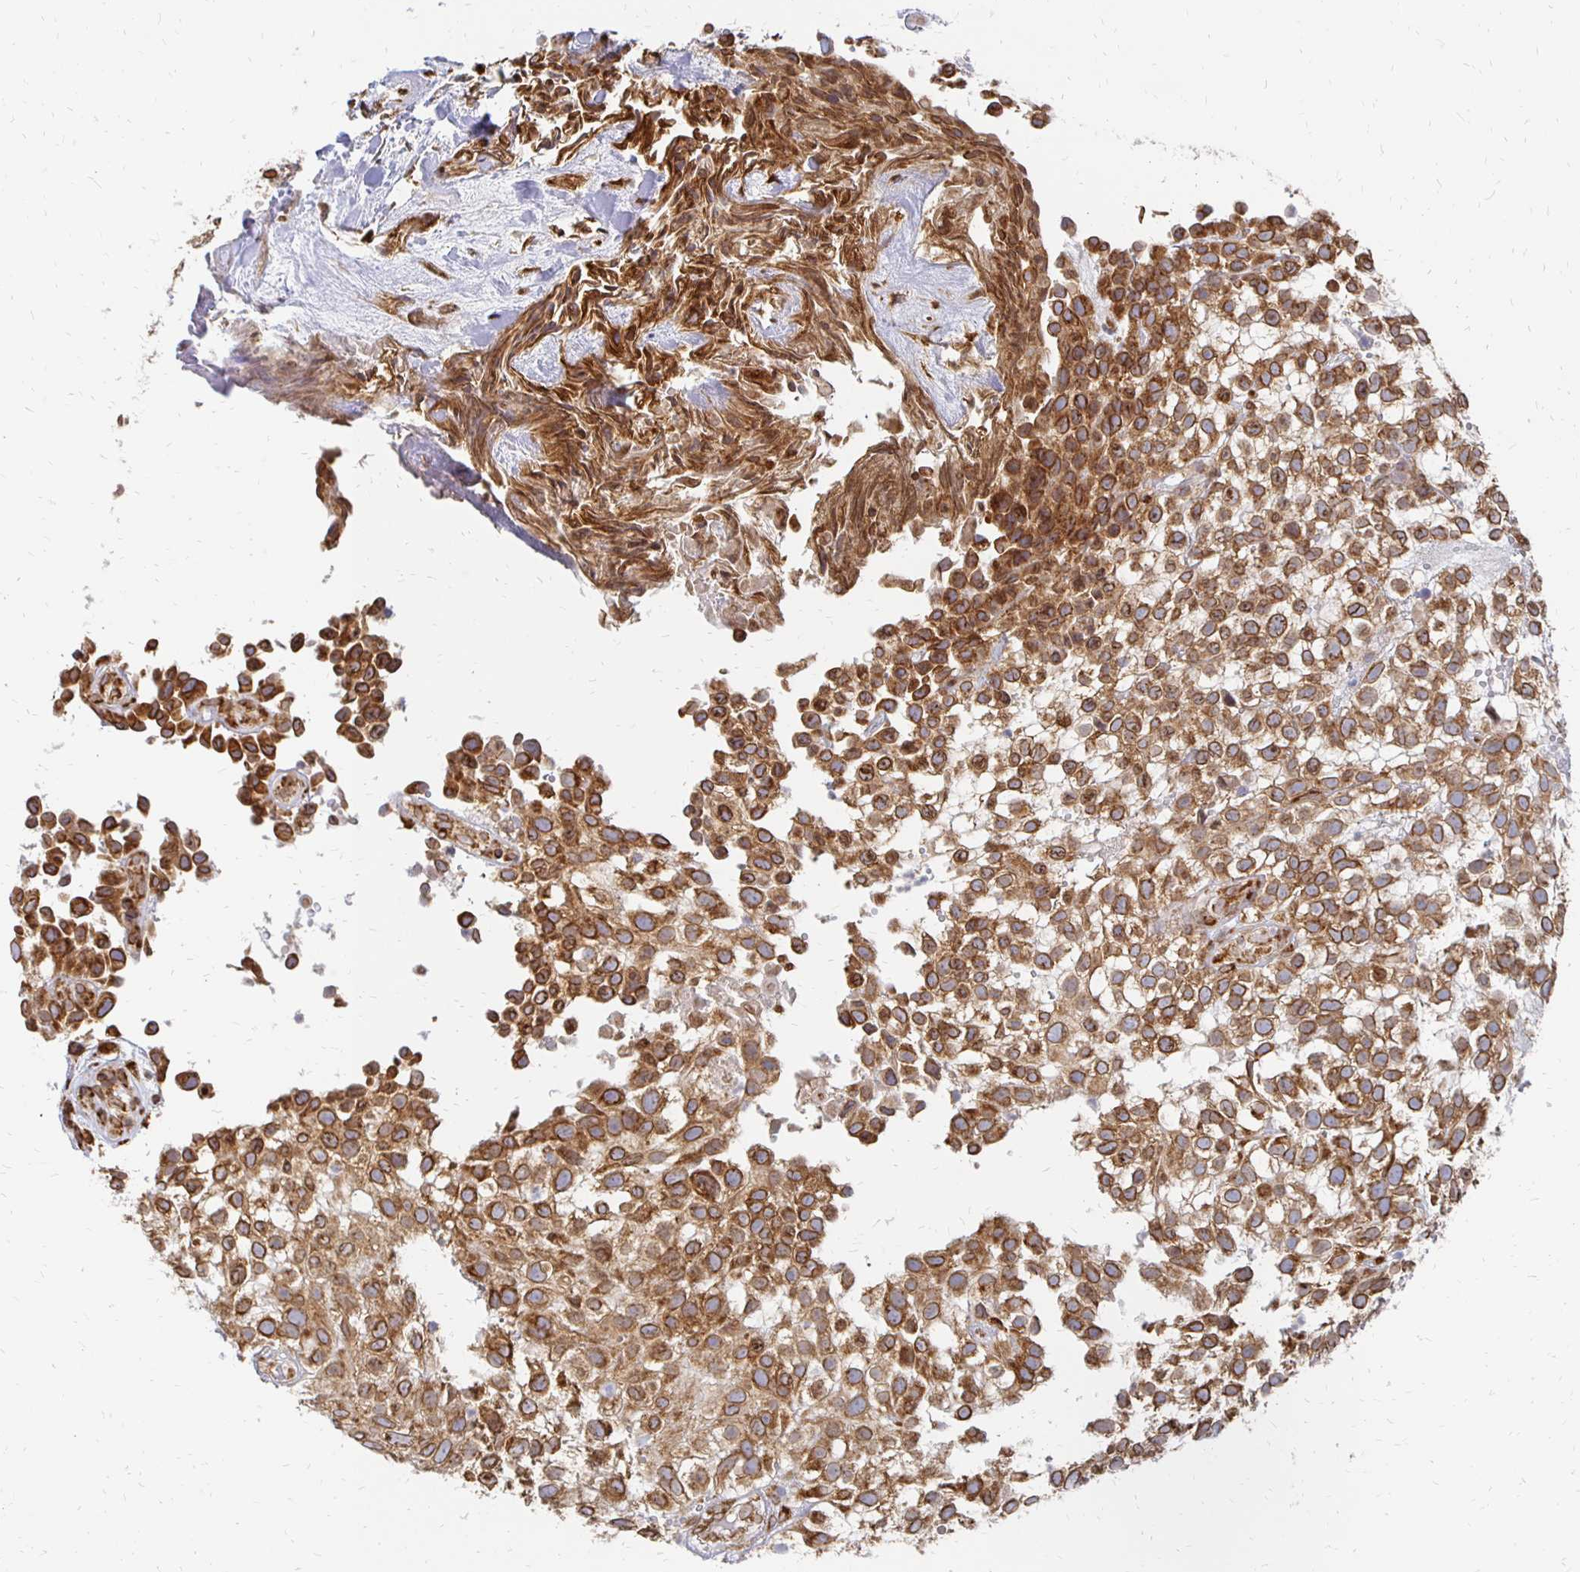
{"staining": {"intensity": "strong", "quantity": ">75%", "location": "cytoplasmic/membranous,nuclear"}, "tissue": "urothelial cancer", "cell_type": "Tumor cells", "image_type": "cancer", "snomed": [{"axis": "morphology", "description": "Urothelial carcinoma, High grade"}, {"axis": "topography", "description": "Urinary bladder"}], "caption": "Urothelial carcinoma (high-grade) was stained to show a protein in brown. There is high levels of strong cytoplasmic/membranous and nuclear staining in approximately >75% of tumor cells.", "gene": "PELI3", "patient": {"sex": "male", "age": 56}}